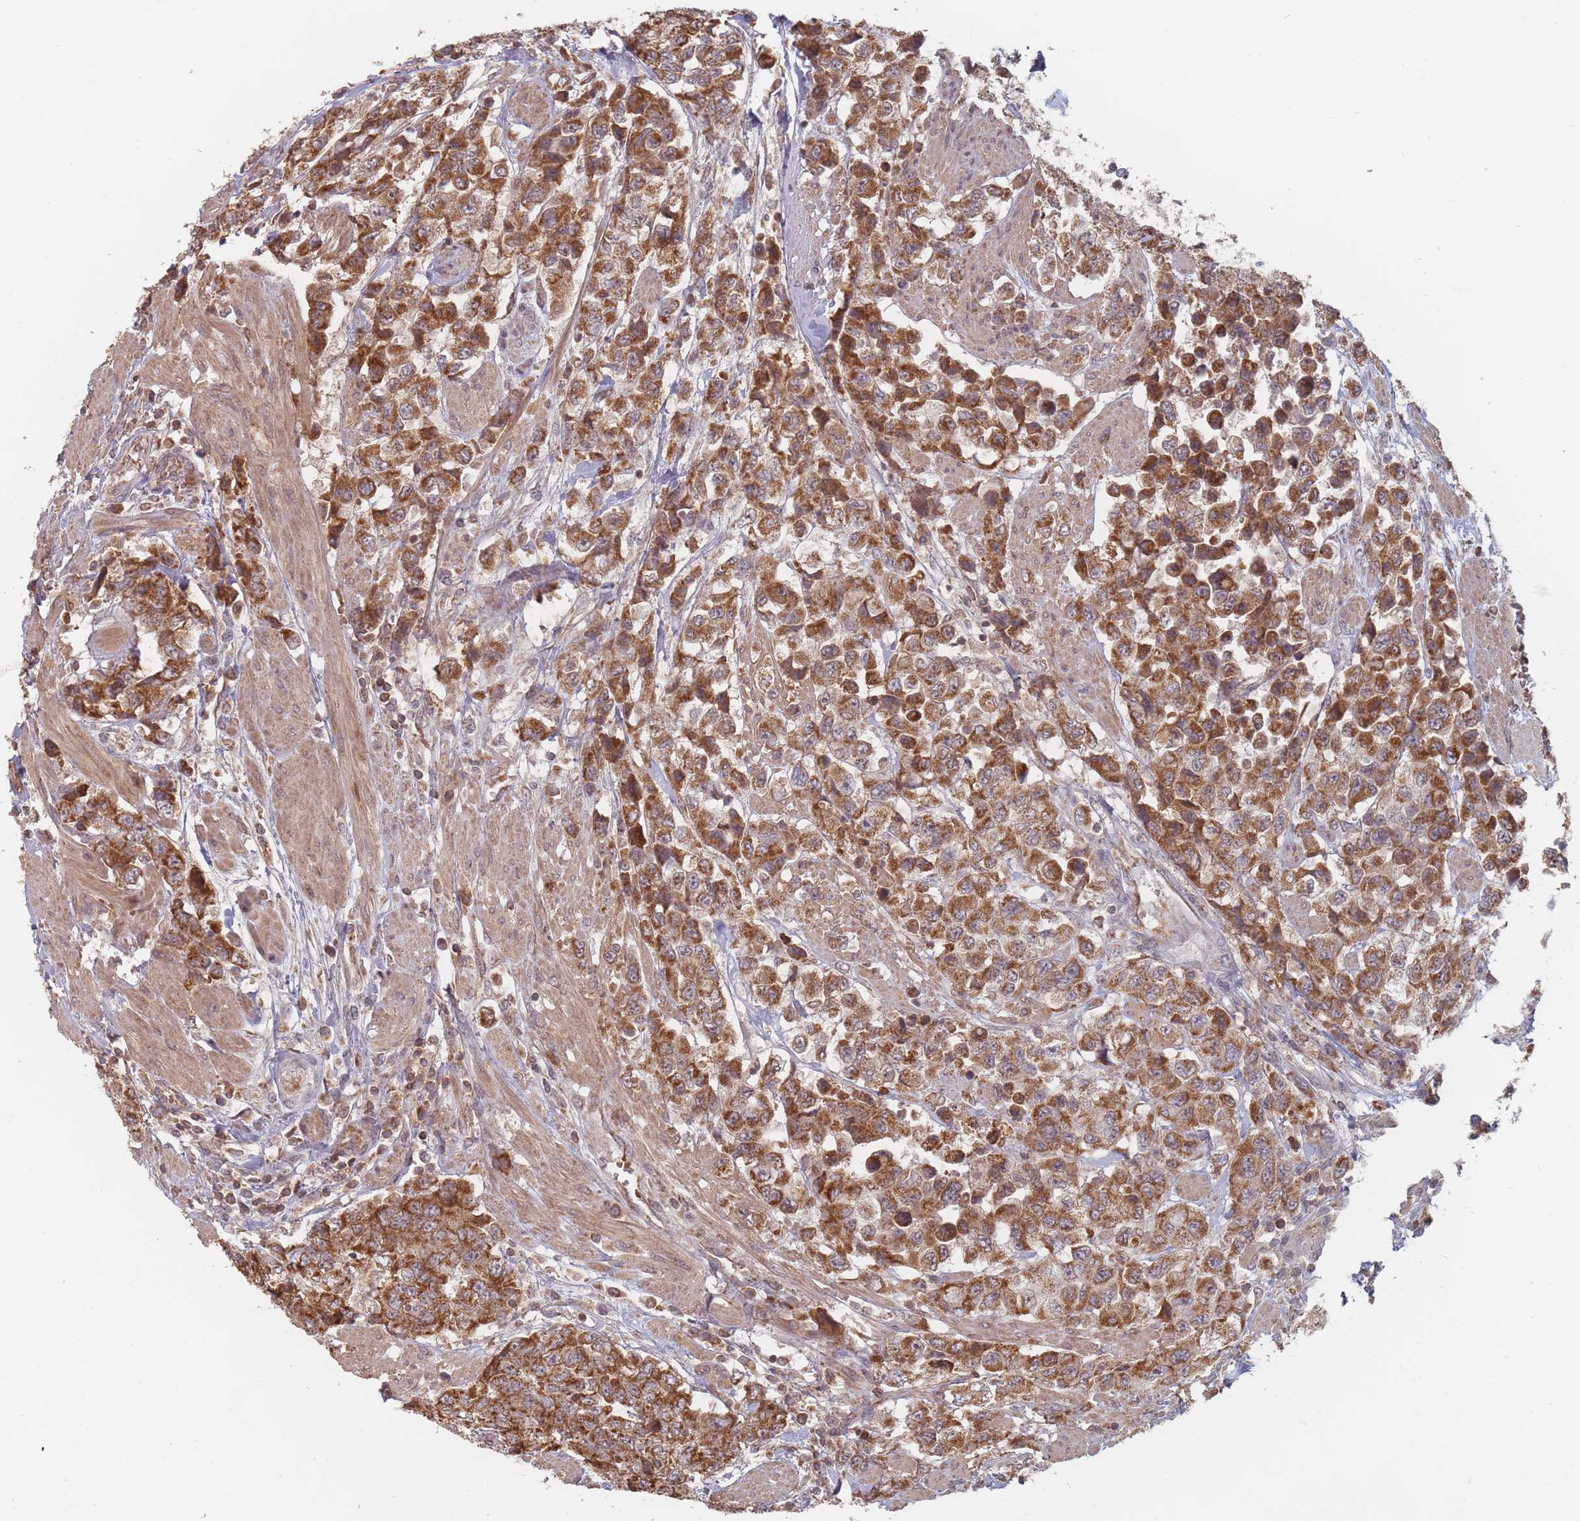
{"staining": {"intensity": "strong", "quantity": ">75%", "location": "cytoplasmic/membranous"}, "tissue": "urothelial cancer", "cell_type": "Tumor cells", "image_type": "cancer", "snomed": [{"axis": "morphology", "description": "Urothelial carcinoma, High grade"}, {"axis": "topography", "description": "Urinary bladder"}], "caption": "Immunohistochemical staining of urothelial cancer demonstrates strong cytoplasmic/membranous protein staining in approximately >75% of tumor cells.", "gene": "OR2M4", "patient": {"sex": "female", "age": 78}}